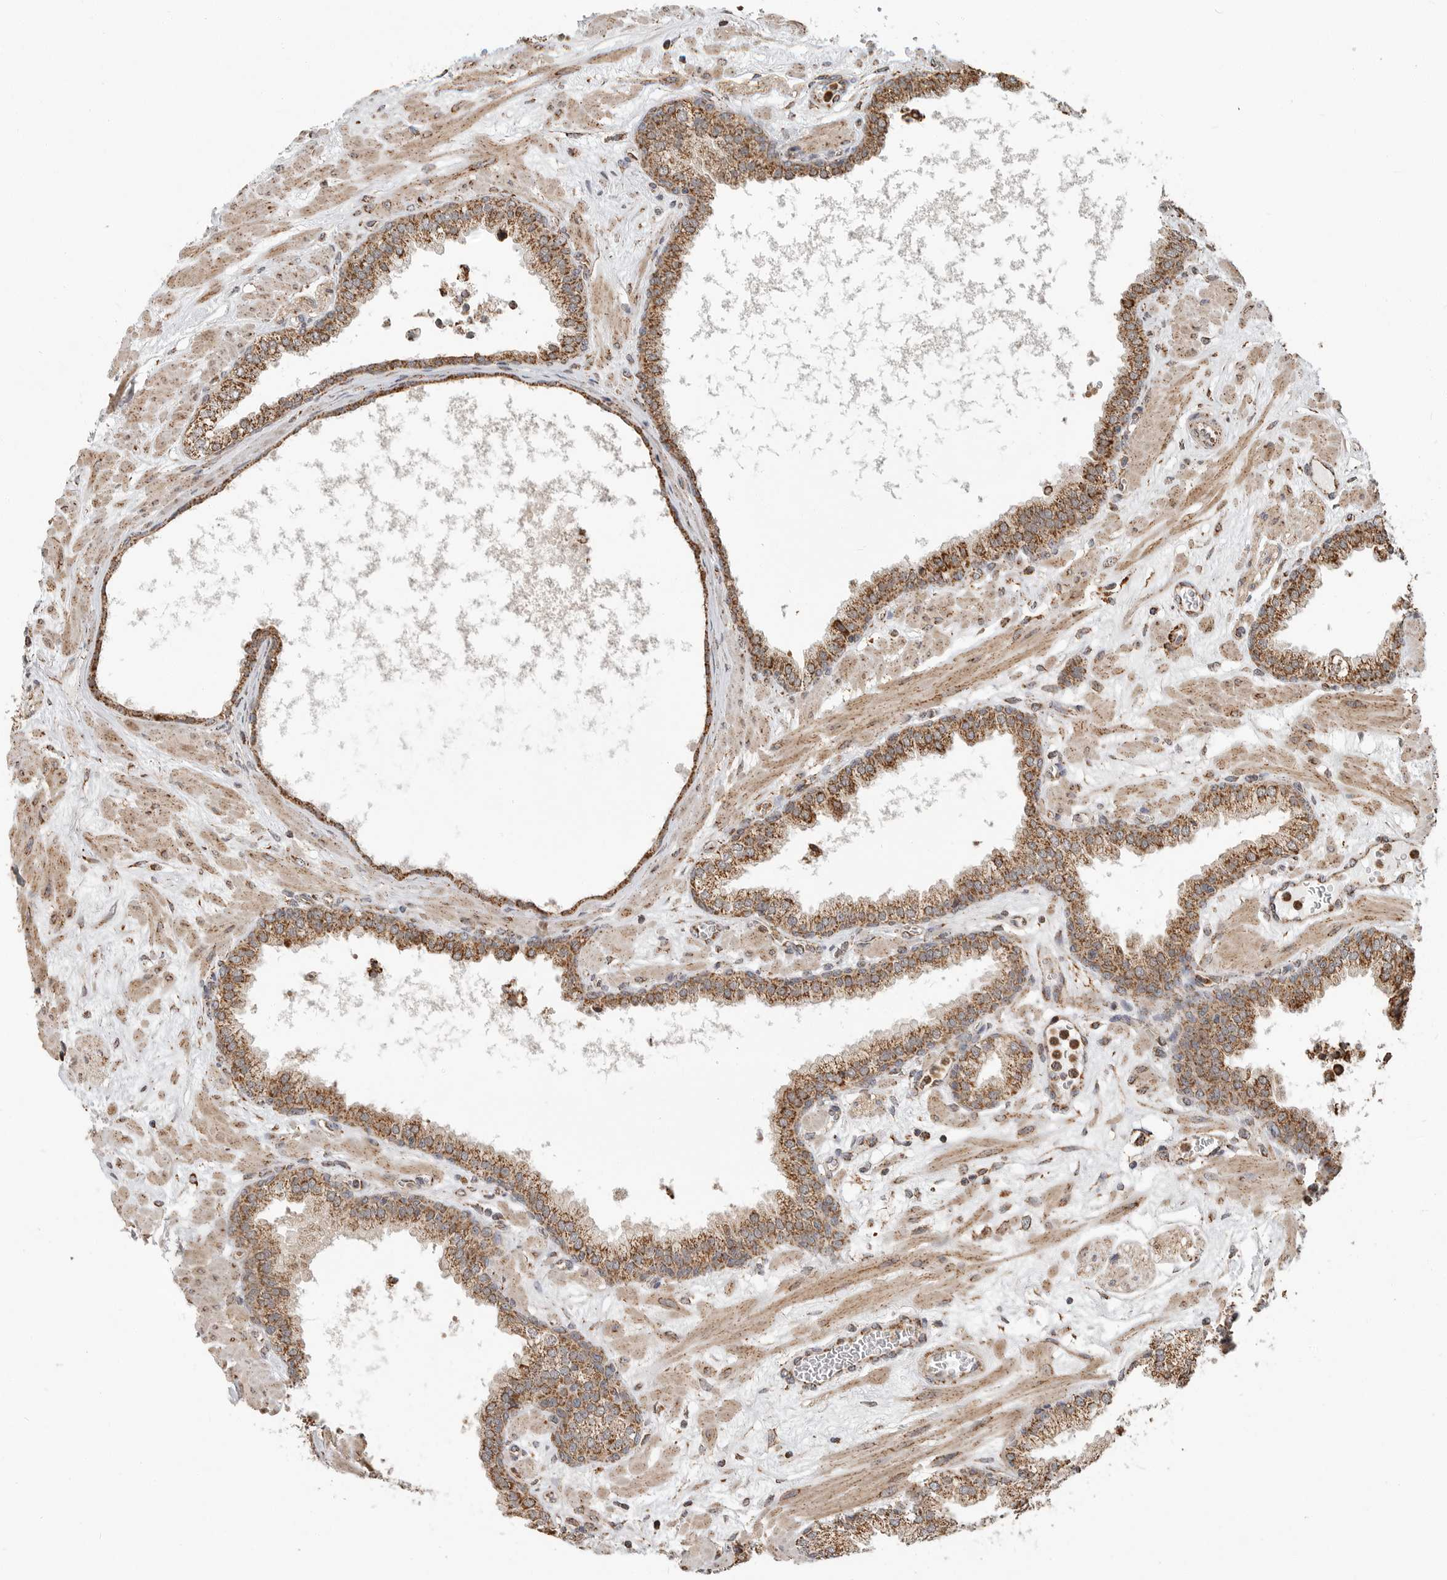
{"staining": {"intensity": "moderate", "quantity": ">75%", "location": "cytoplasmic/membranous"}, "tissue": "prostate", "cell_type": "Glandular cells", "image_type": "normal", "snomed": [{"axis": "morphology", "description": "Normal tissue, NOS"}, {"axis": "morphology", "description": "Urothelial carcinoma, Low grade"}, {"axis": "topography", "description": "Urinary bladder"}, {"axis": "topography", "description": "Prostate"}], "caption": "This micrograph displays immunohistochemistry staining of unremarkable human prostate, with medium moderate cytoplasmic/membranous positivity in about >75% of glandular cells.", "gene": "GCNT2", "patient": {"sex": "male", "age": 60}}